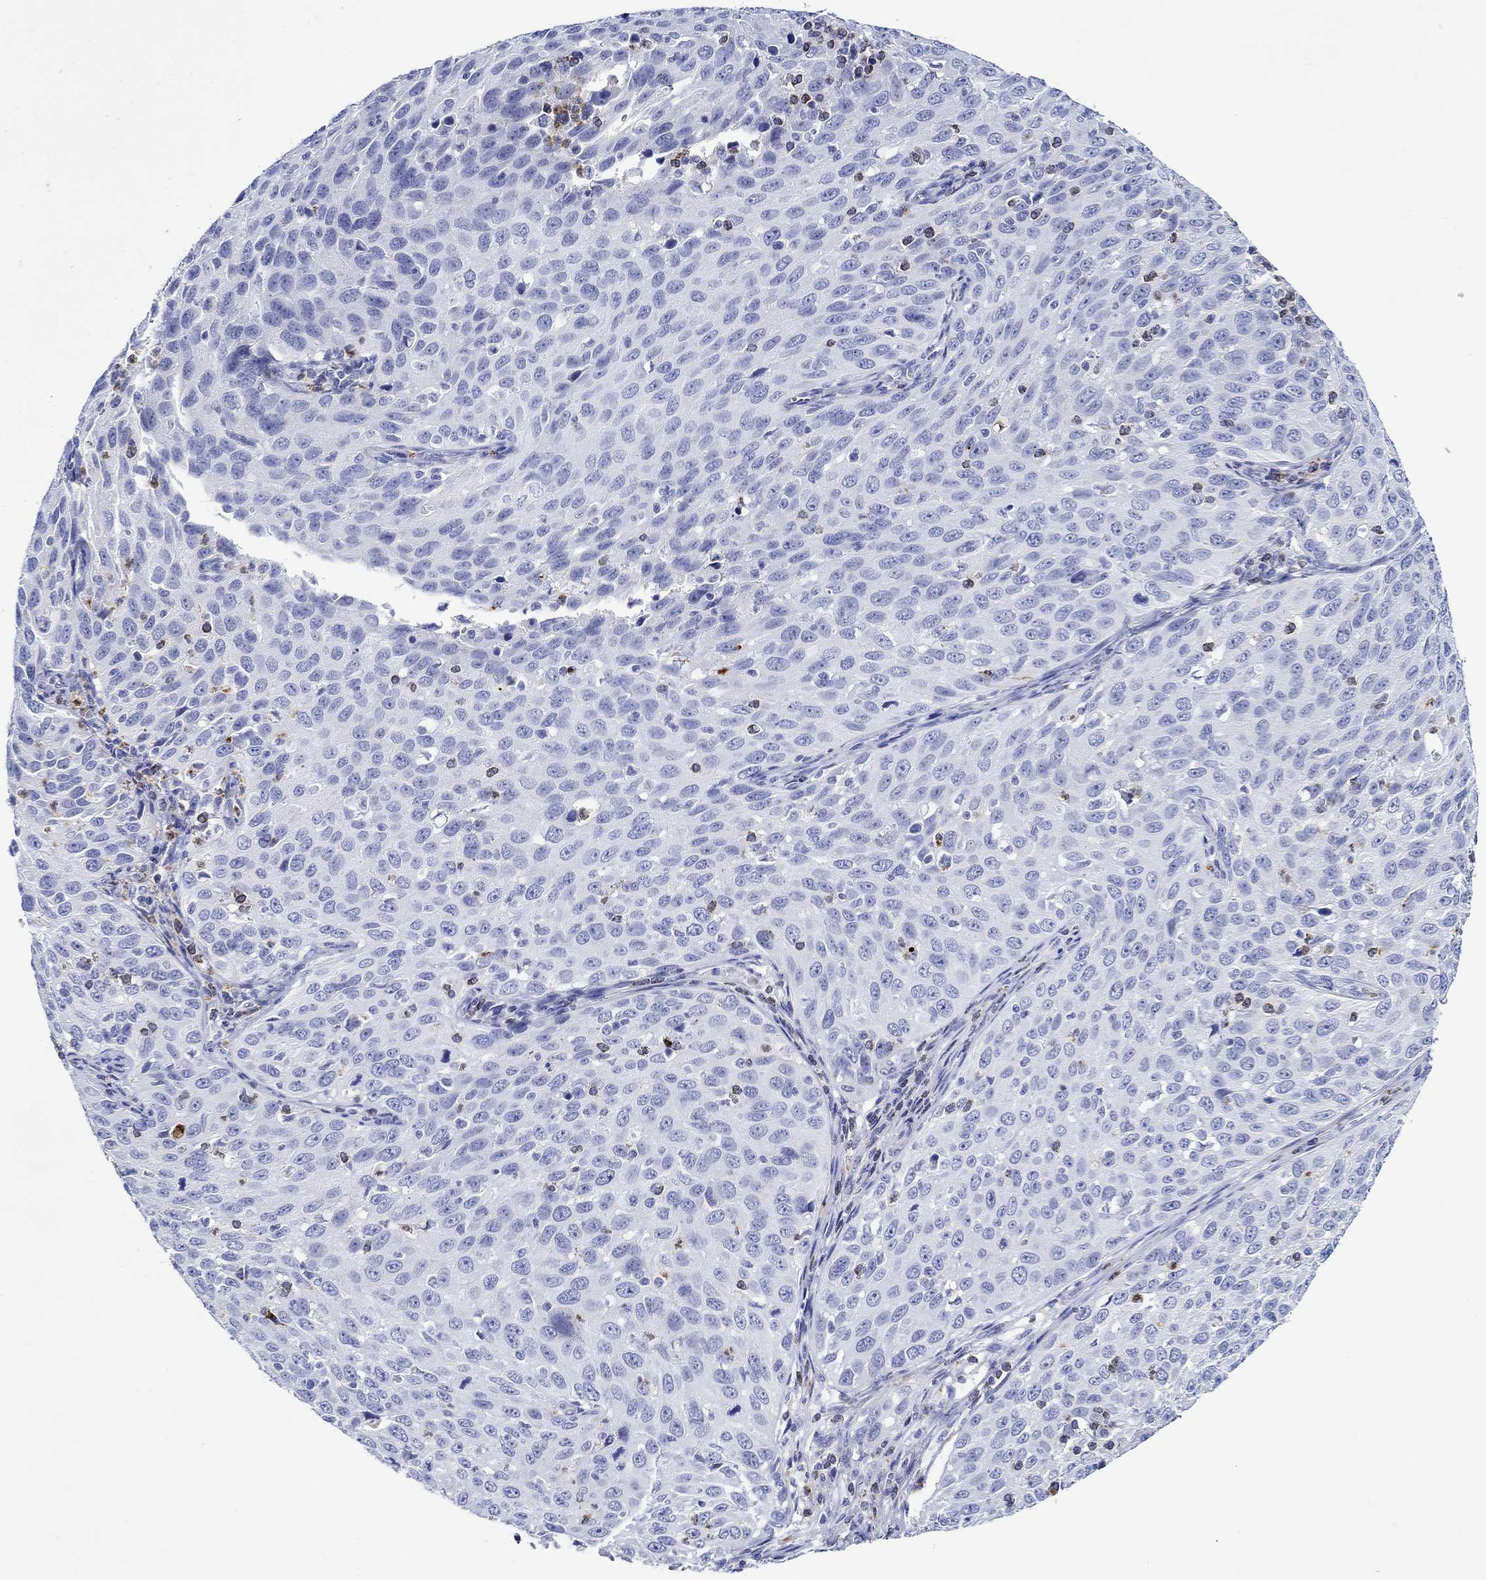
{"staining": {"intensity": "negative", "quantity": "none", "location": "none"}, "tissue": "cervical cancer", "cell_type": "Tumor cells", "image_type": "cancer", "snomed": [{"axis": "morphology", "description": "Squamous cell carcinoma, NOS"}, {"axis": "topography", "description": "Cervix"}], "caption": "A photomicrograph of human cervical squamous cell carcinoma is negative for staining in tumor cells.", "gene": "EPX", "patient": {"sex": "female", "age": 26}}